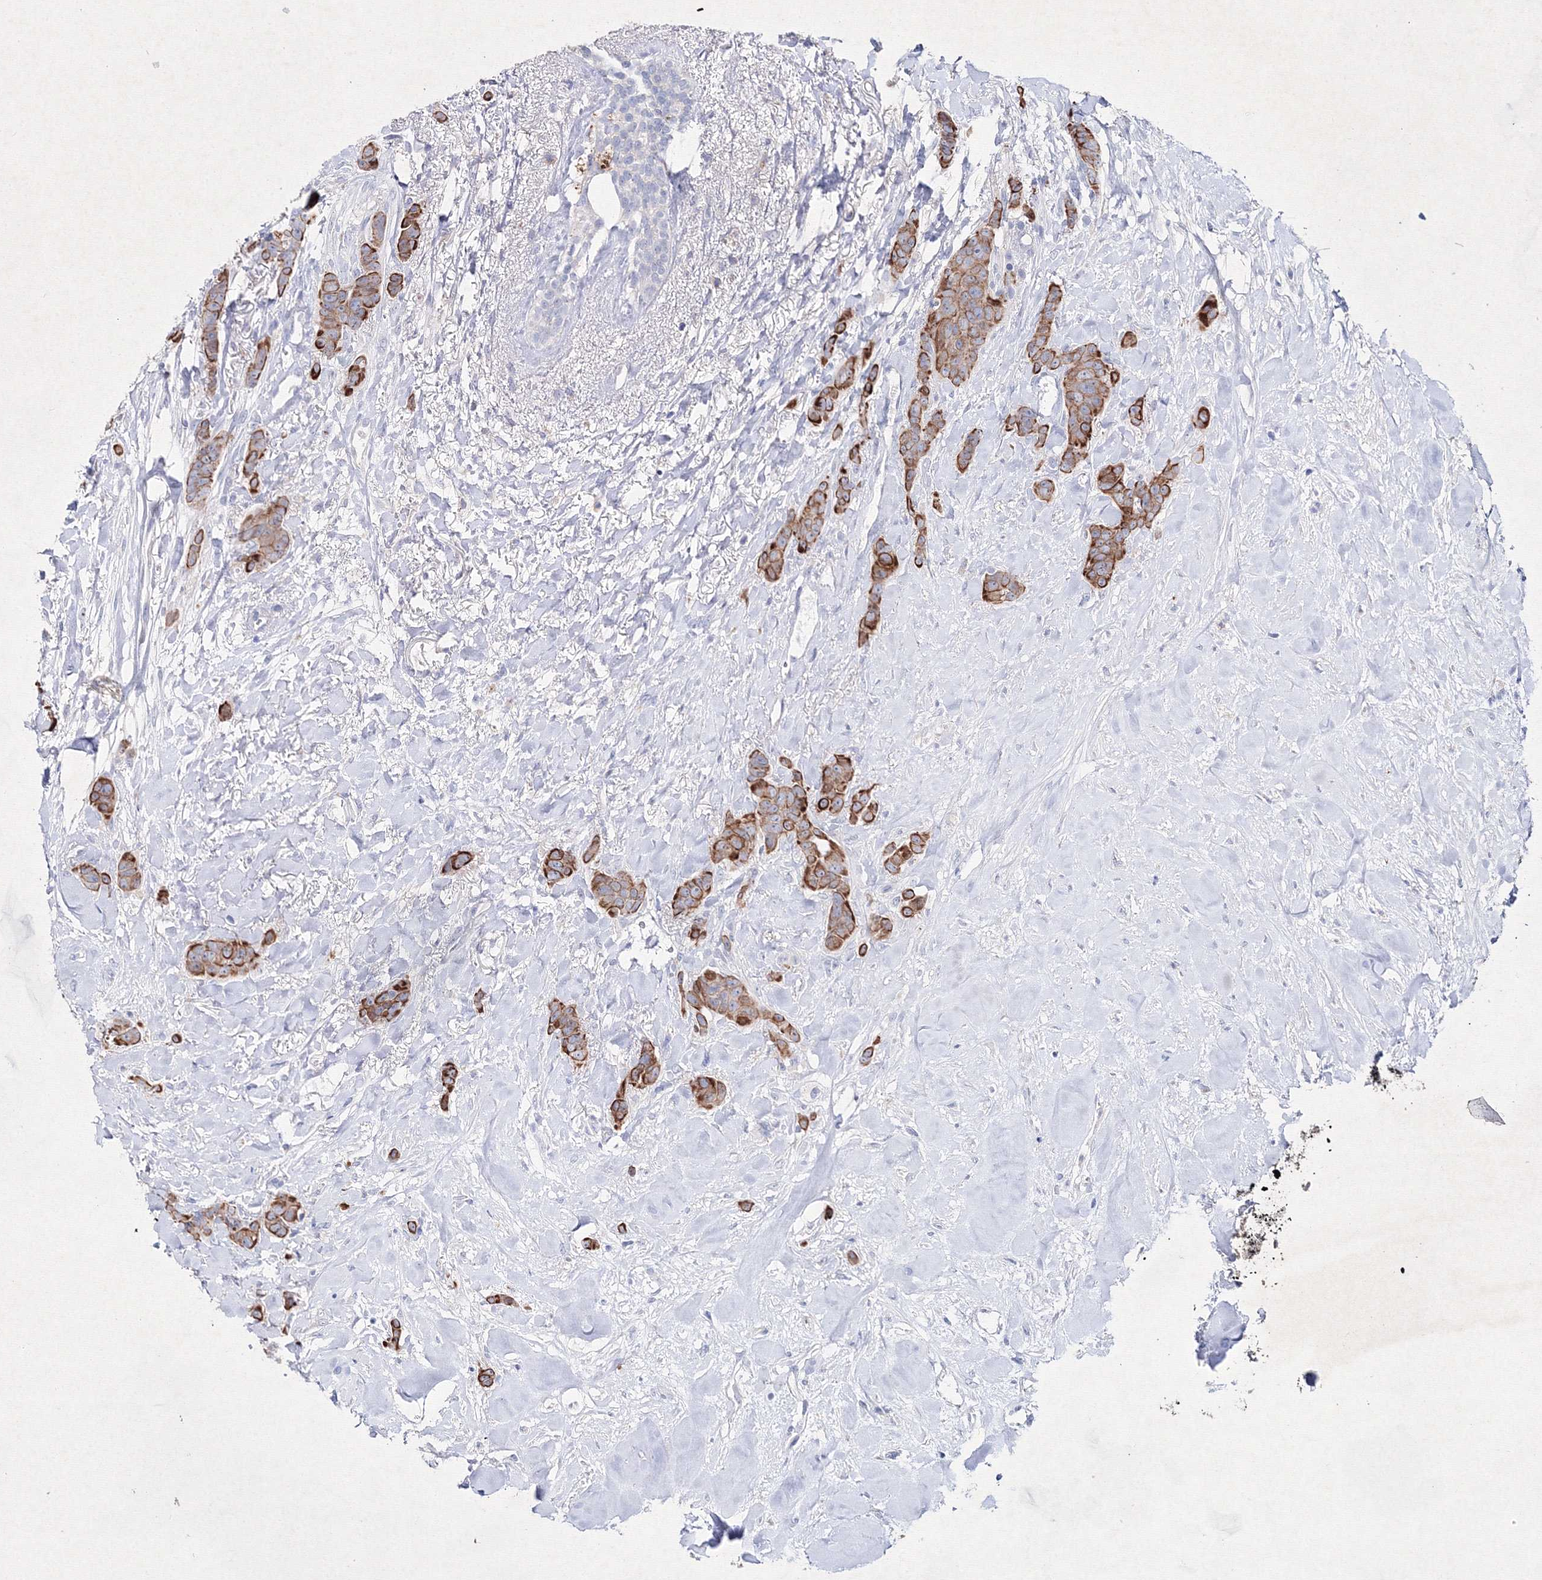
{"staining": {"intensity": "strong", "quantity": ">75%", "location": "cytoplasmic/membranous"}, "tissue": "breast cancer", "cell_type": "Tumor cells", "image_type": "cancer", "snomed": [{"axis": "morphology", "description": "Duct carcinoma"}, {"axis": "topography", "description": "Breast"}], "caption": "IHC histopathology image of human breast infiltrating ductal carcinoma stained for a protein (brown), which shows high levels of strong cytoplasmic/membranous positivity in approximately >75% of tumor cells.", "gene": "SMIM29", "patient": {"sex": "female", "age": 40}}